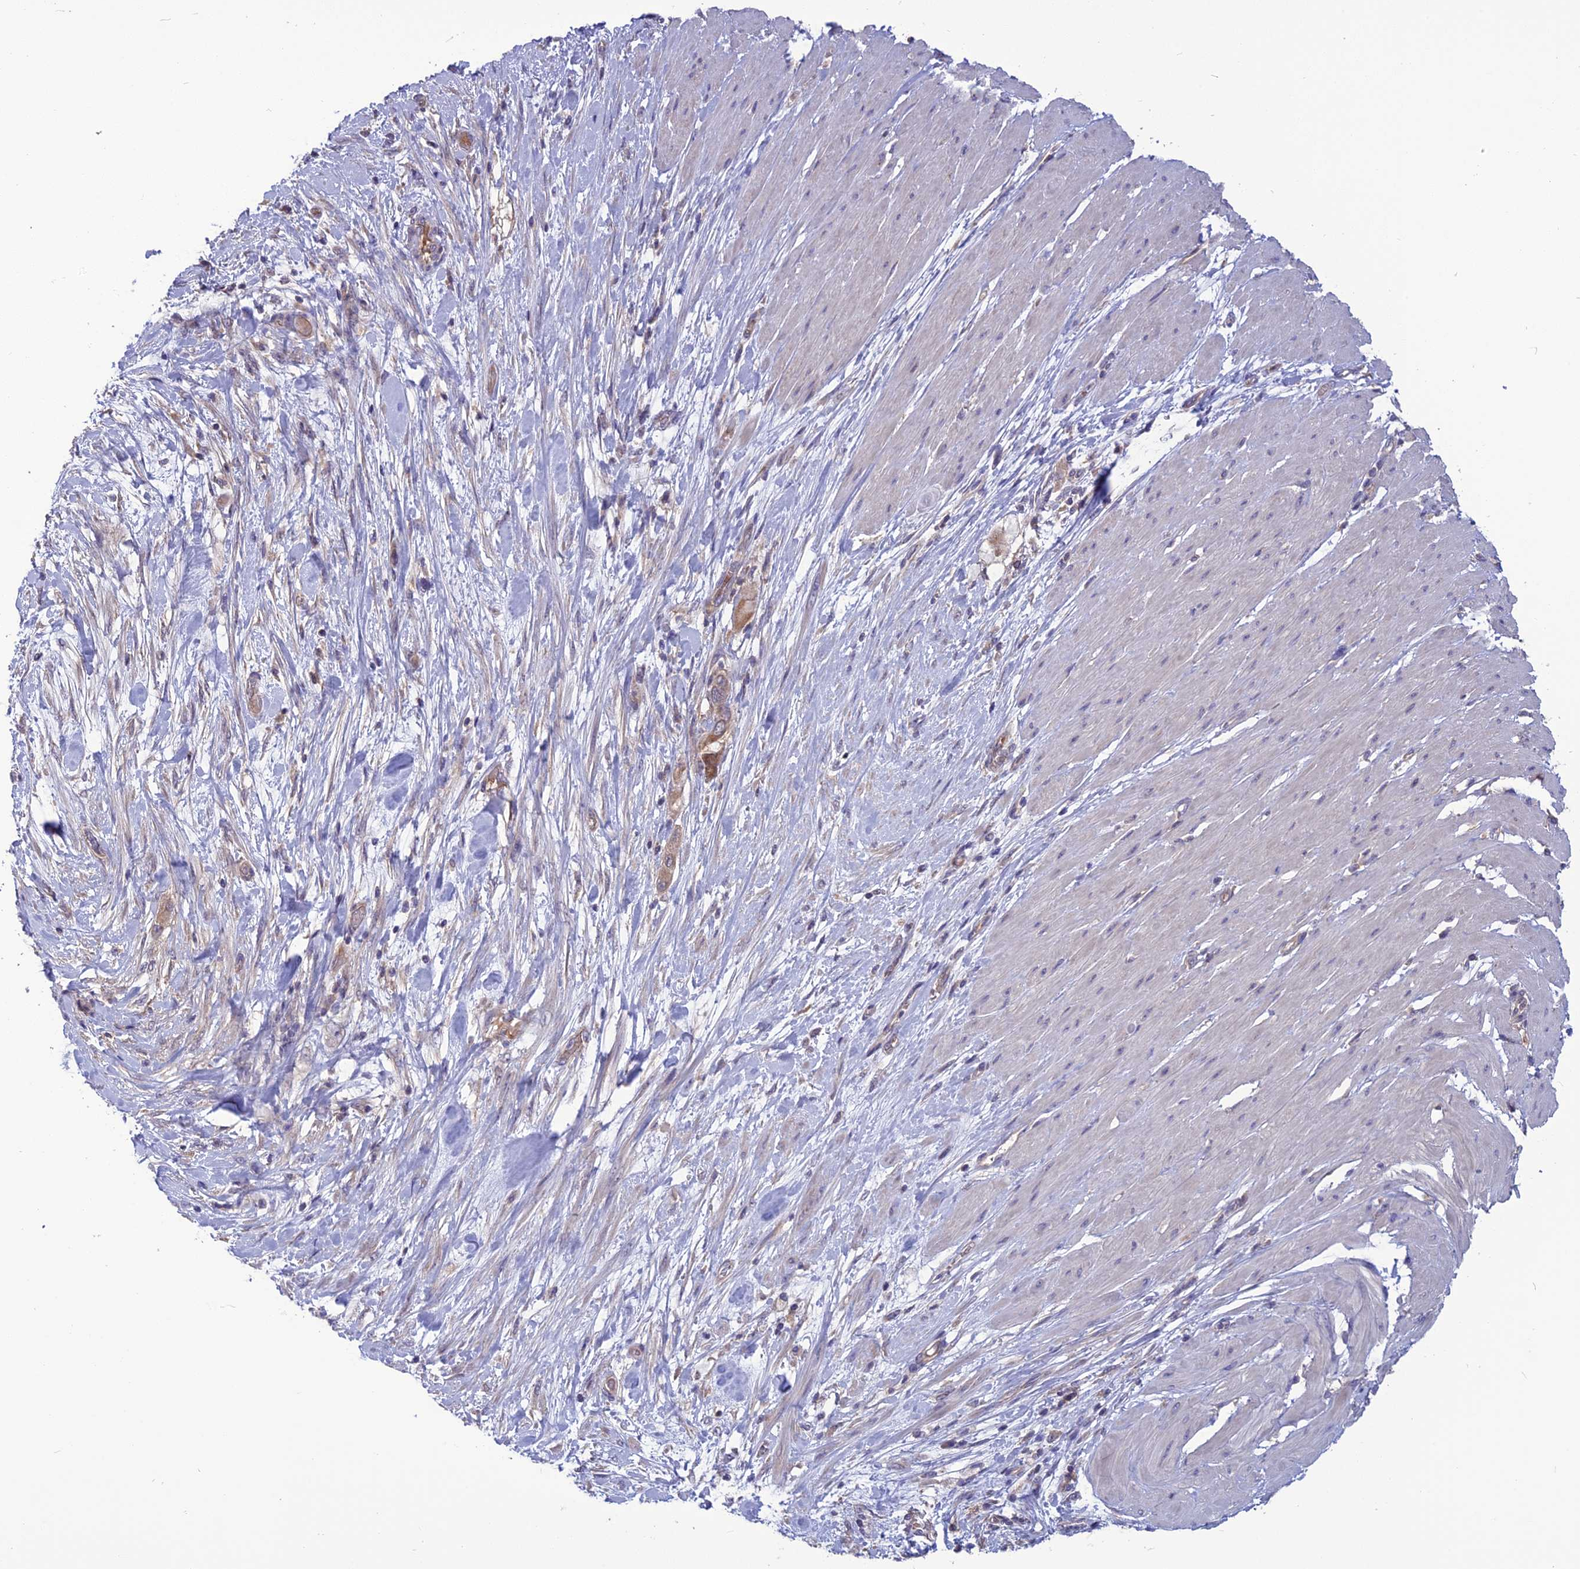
{"staining": {"intensity": "weak", "quantity": ">75%", "location": "cytoplasmic/membranous"}, "tissue": "pancreatic cancer", "cell_type": "Tumor cells", "image_type": "cancer", "snomed": [{"axis": "morphology", "description": "Adenocarcinoma, NOS"}, {"axis": "topography", "description": "Pancreas"}], "caption": "Protein analysis of adenocarcinoma (pancreatic) tissue displays weak cytoplasmic/membranous positivity in about >75% of tumor cells.", "gene": "PSMF1", "patient": {"sex": "male", "age": 68}}